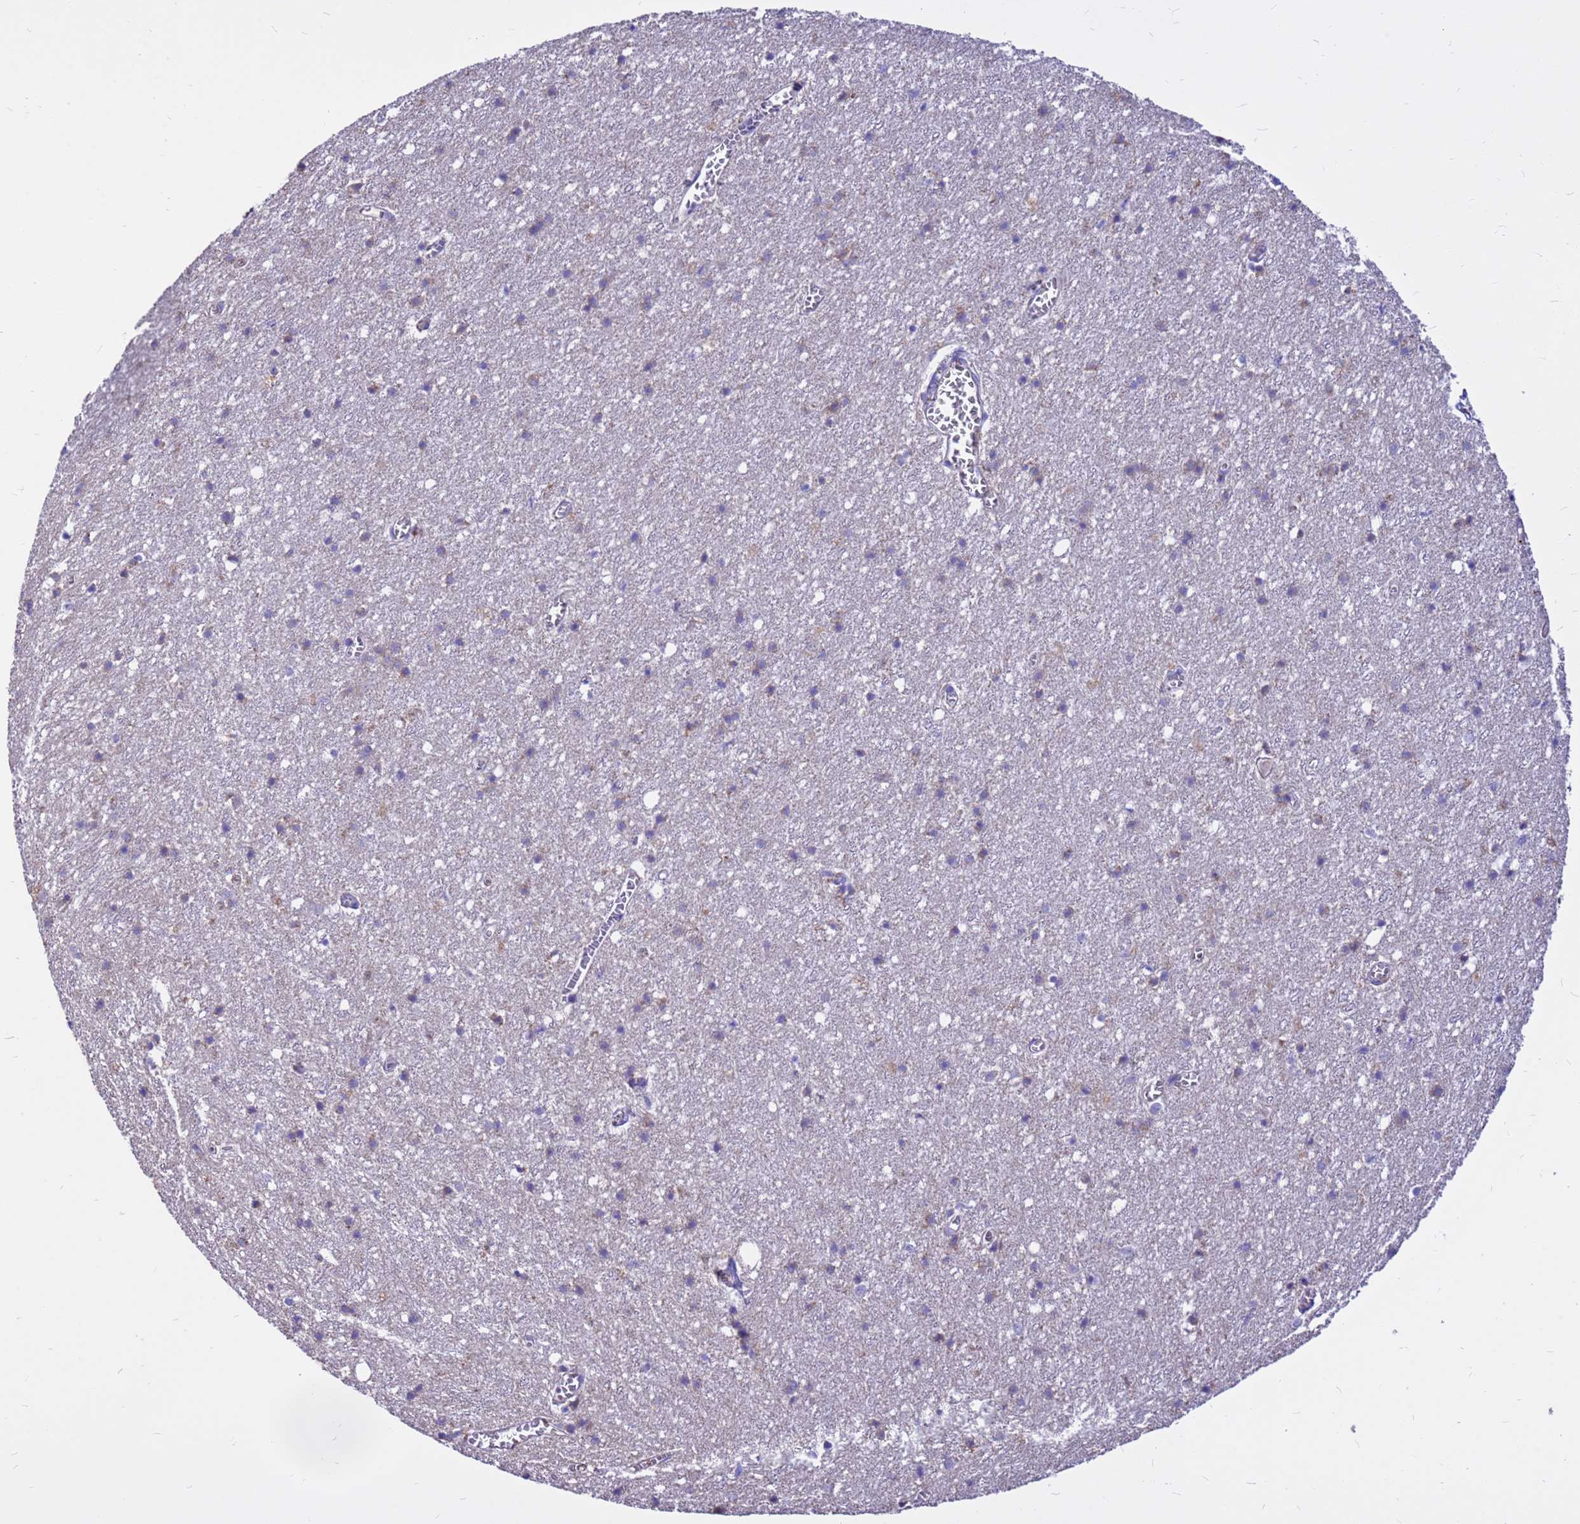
{"staining": {"intensity": "weak", "quantity": "<25%", "location": "cytoplasmic/membranous"}, "tissue": "cerebral cortex", "cell_type": "Endothelial cells", "image_type": "normal", "snomed": [{"axis": "morphology", "description": "Normal tissue, NOS"}, {"axis": "topography", "description": "Cerebral cortex"}], "caption": "This is a histopathology image of IHC staining of unremarkable cerebral cortex, which shows no positivity in endothelial cells. Brightfield microscopy of immunohistochemistry (IHC) stained with DAB (3,3'-diaminobenzidine) (brown) and hematoxylin (blue), captured at high magnification.", "gene": "CRHBP", "patient": {"sex": "female", "age": 64}}